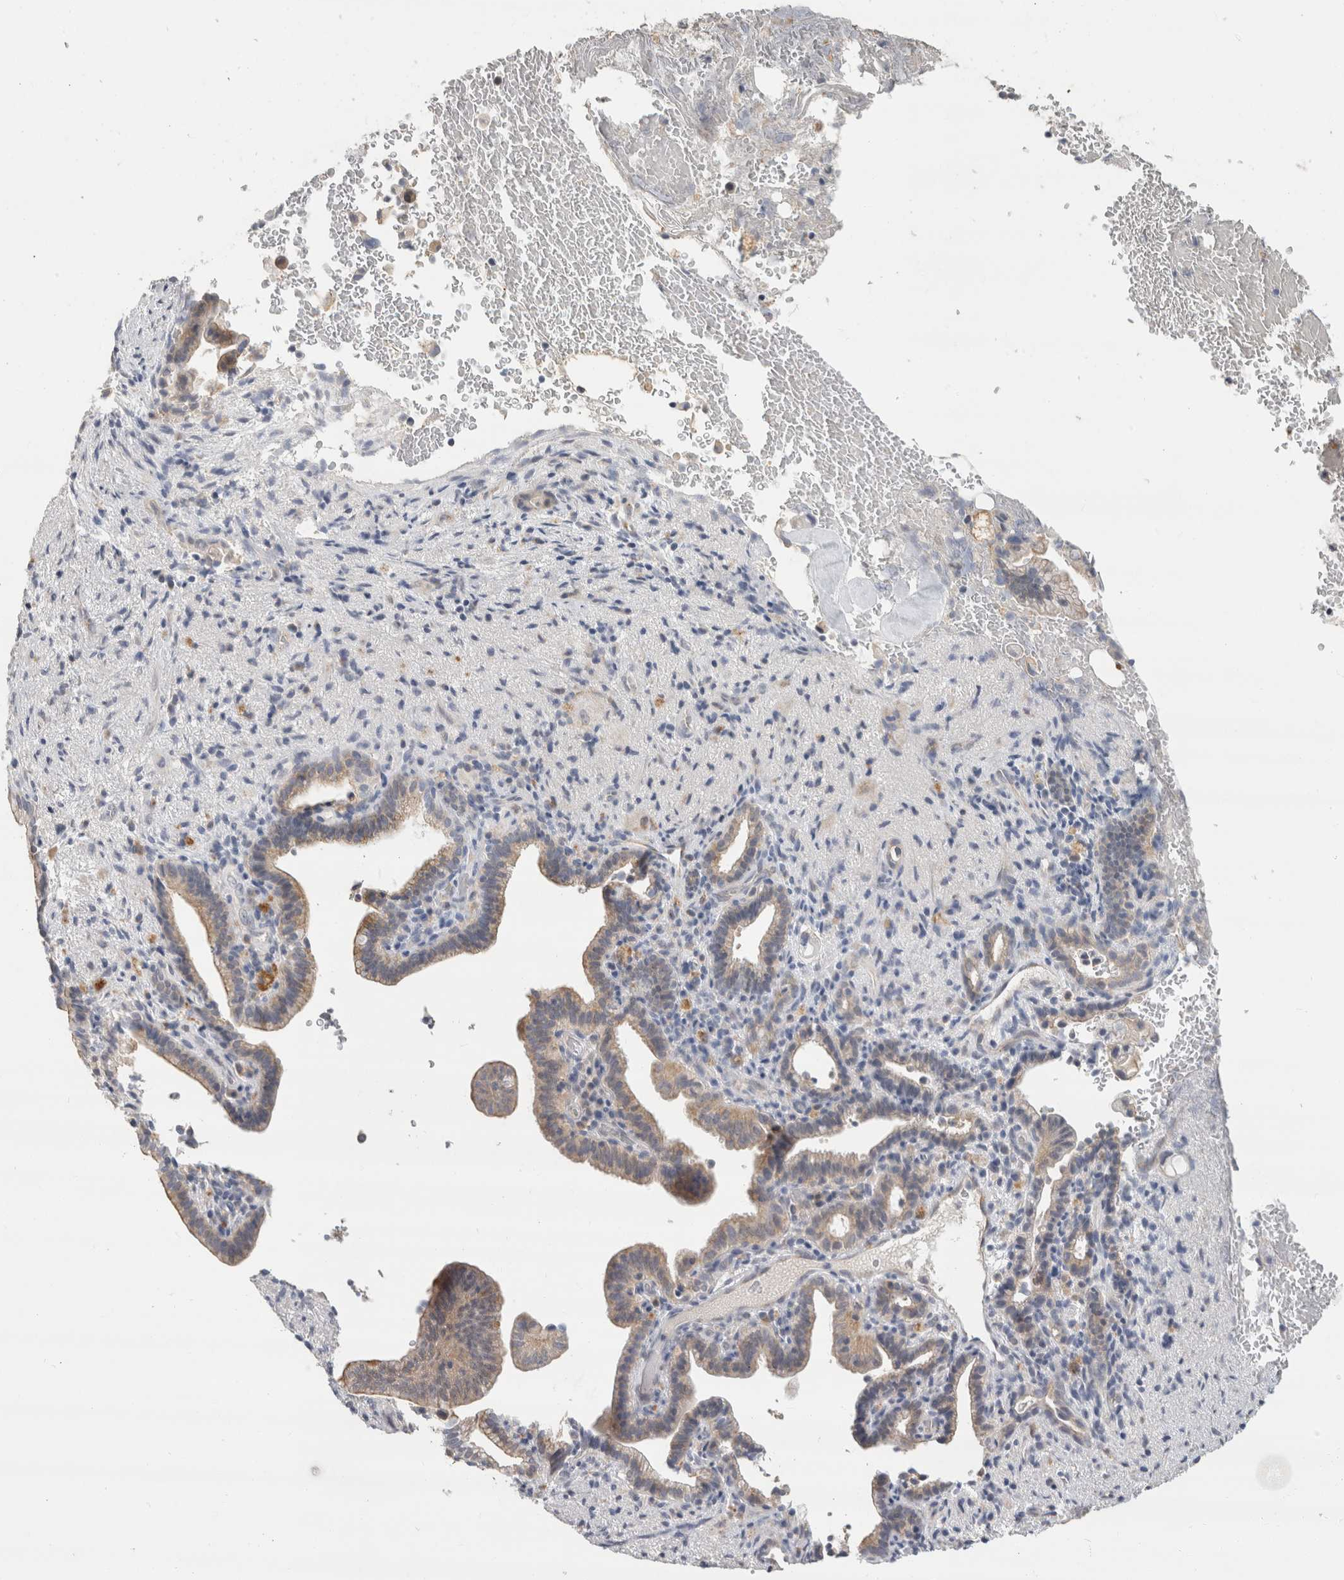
{"staining": {"intensity": "weak", "quantity": "25%-75%", "location": "cytoplasmic/membranous"}, "tissue": "liver cancer", "cell_type": "Tumor cells", "image_type": "cancer", "snomed": [{"axis": "morphology", "description": "Cholangiocarcinoma"}, {"axis": "topography", "description": "Liver"}], "caption": "This image demonstrates liver cancer stained with immunohistochemistry (IHC) to label a protein in brown. The cytoplasmic/membranous of tumor cells show weak positivity for the protein. Nuclei are counter-stained blue.", "gene": "AFP", "patient": {"sex": "female", "age": 68}}